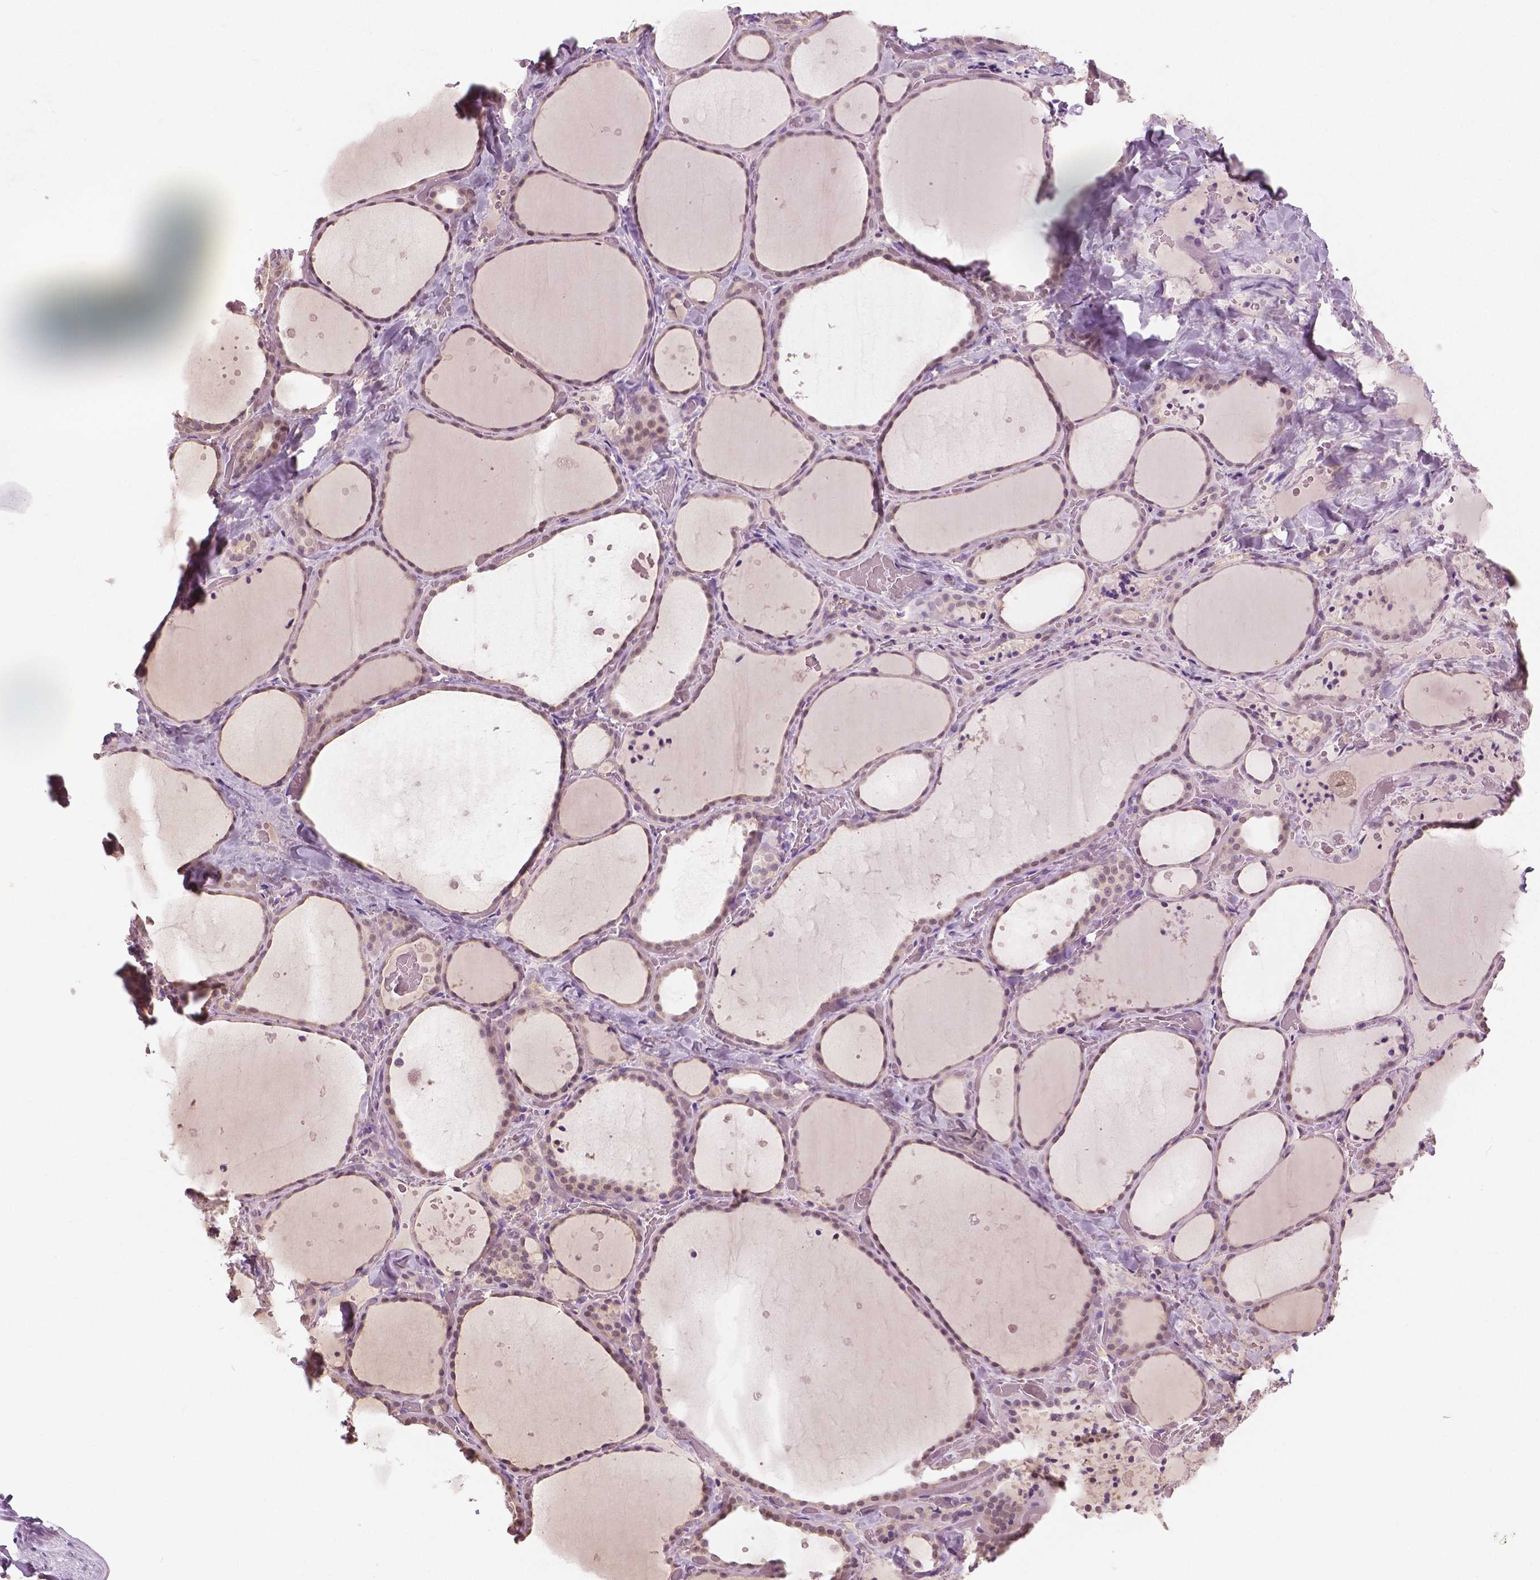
{"staining": {"intensity": "weak", "quantity": "<25%", "location": "nuclear"}, "tissue": "thyroid gland", "cell_type": "Glandular cells", "image_type": "normal", "snomed": [{"axis": "morphology", "description": "Normal tissue, NOS"}, {"axis": "topography", "description": "Thyroid gland"}], "caption": "IHC histopathology image of benign human thyroid gland stained for a protein (brown), which displays no expression in glandular cells.", "gene": "GALM", "patient": {"sex": "female", "age": 36}}